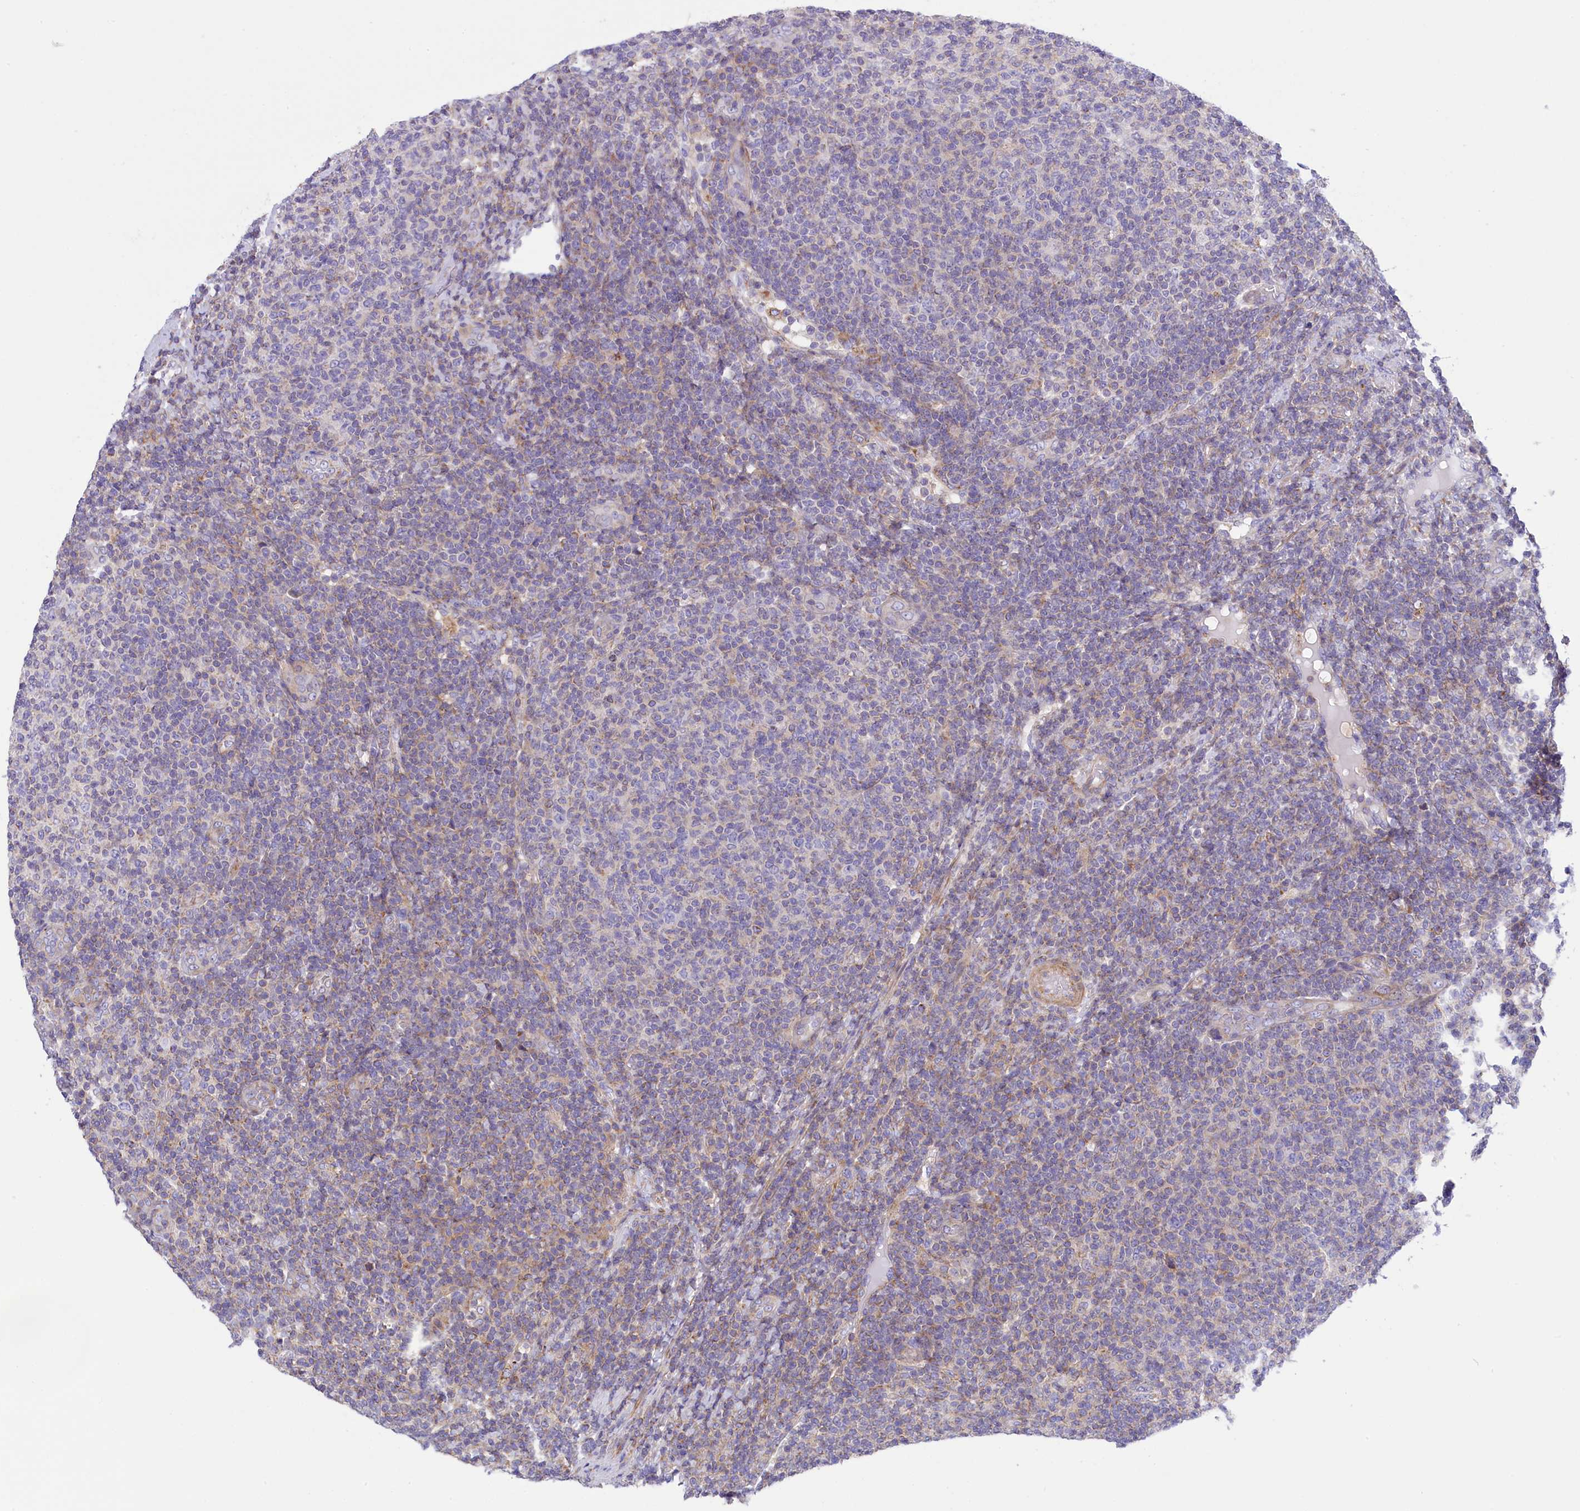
{"staining": {"intensity": "weak", "quantity": "25%-75%", "location": "cytoplasmic/membranous"}, "tissue": "lymphoma", "cell_type": "Tumor cells", "image_type": "cancer", "snomed": [{"axis": "morphology", "description": "Malignant lymphoma, non-Hodgkin's type, Low grade"}, {"axis": "topography", "description": "Lymph node"}], "caption": "The micrograph demonstrates a brown stain indicating the presence of a protein in the cytoplasmic/membranous of tumor cells in malignant lymphoma, non-Hodgkin's type (low-grade).", "gene": "CORO7-PAM16", "patient": {"sex": "male", "age": 66}}